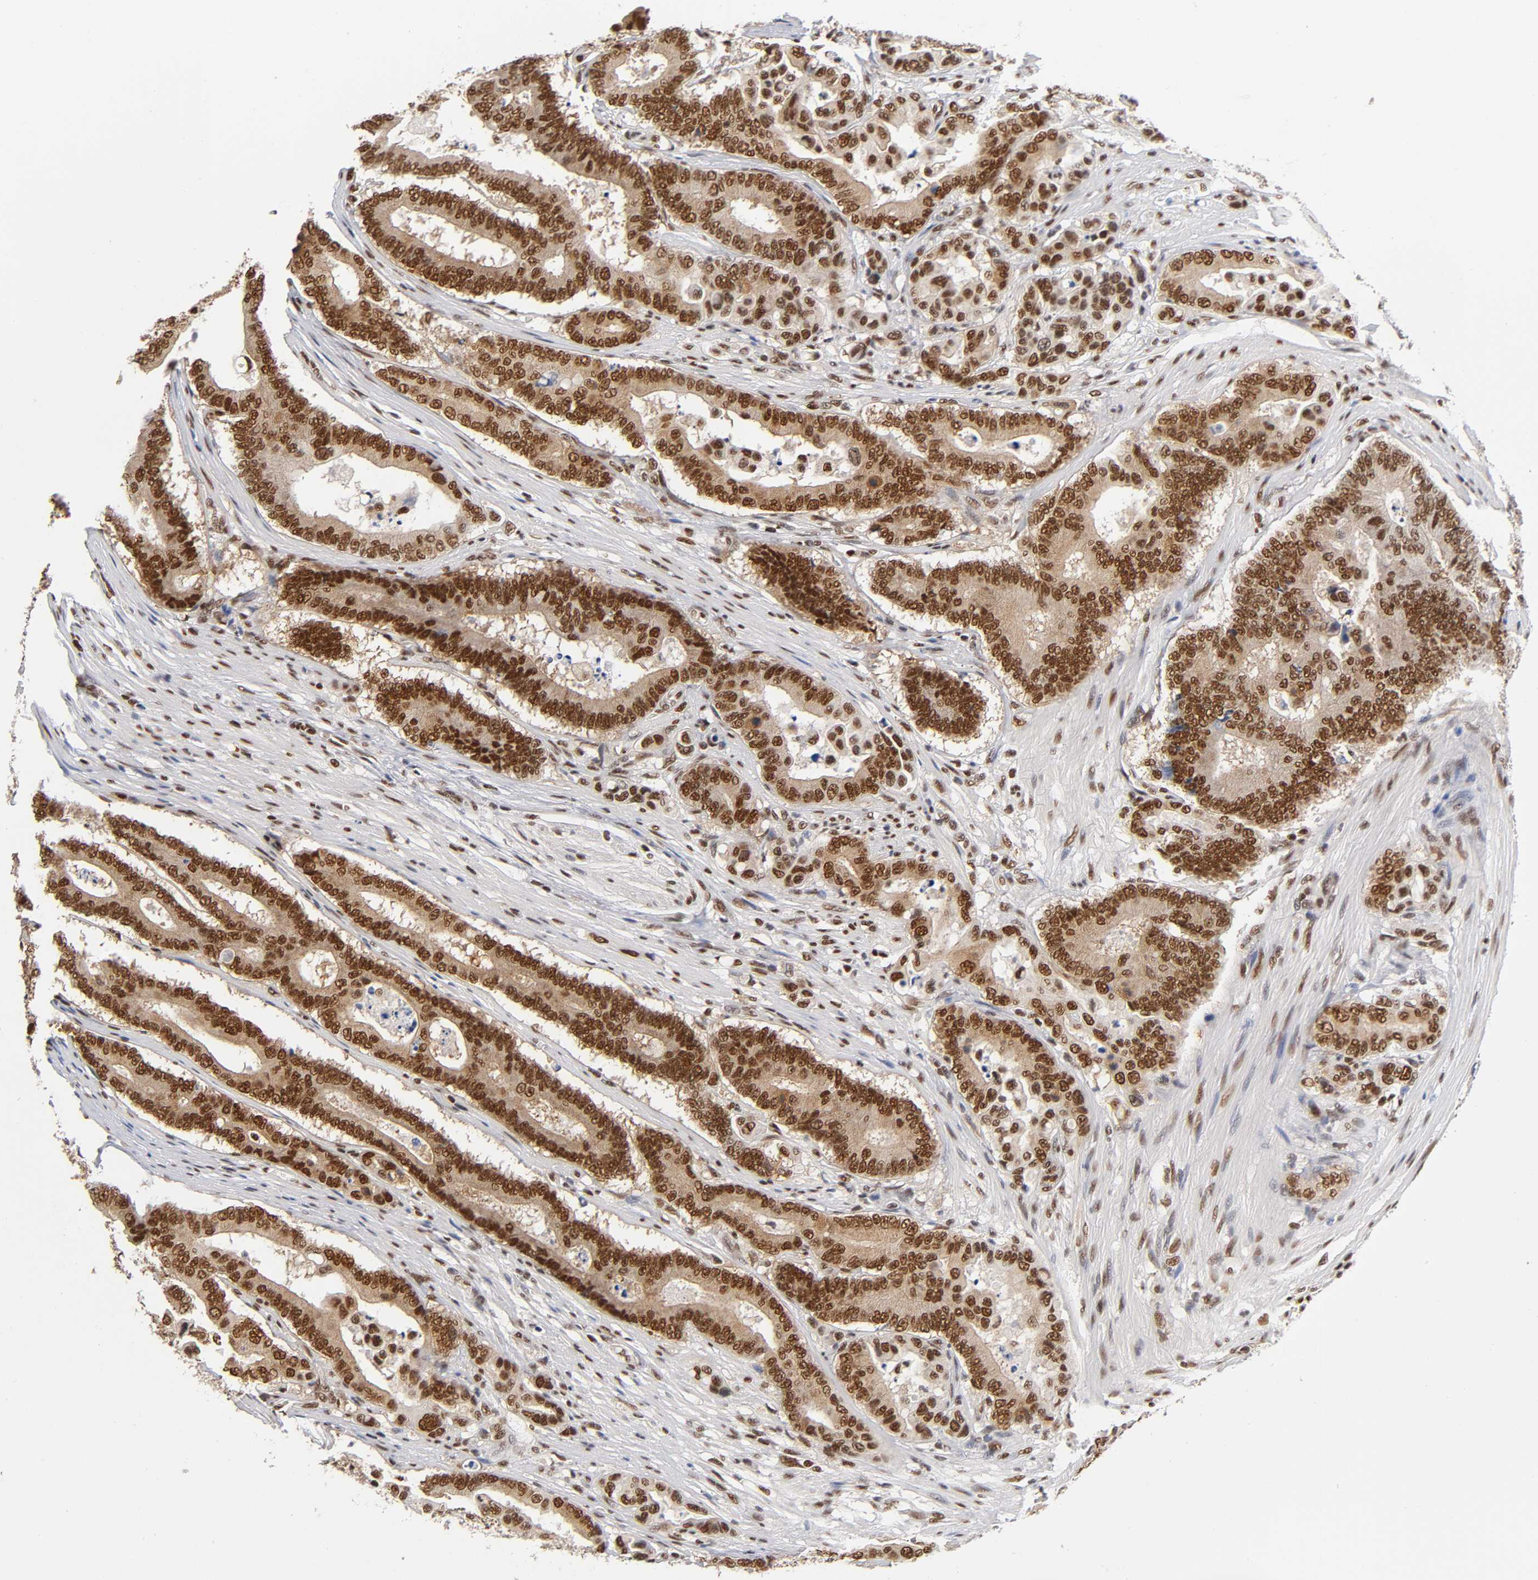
{"staining": {"intensity": "strong", "quantity": ">75%", "location": "nuclear"}, "tissue": "colorectal cancer", "cell_type": "Tumor cells", "image_type": "cancer", "snomed": [{"axis": "morphology", "description": "Normal tissue, NOS"}, {"axis": "morphology", "description": "Adenocarcinoma, NOS"}, {"axis": "topography", "description": "Colon"}], "caption": "Protein expression analysis of human adenocarcinoma (colorectal) reveals strong nuclear staining in approximately >75% of tumor cells.", "gene": "ILKAP", "patient": {"sex": "male", "age": 82}}